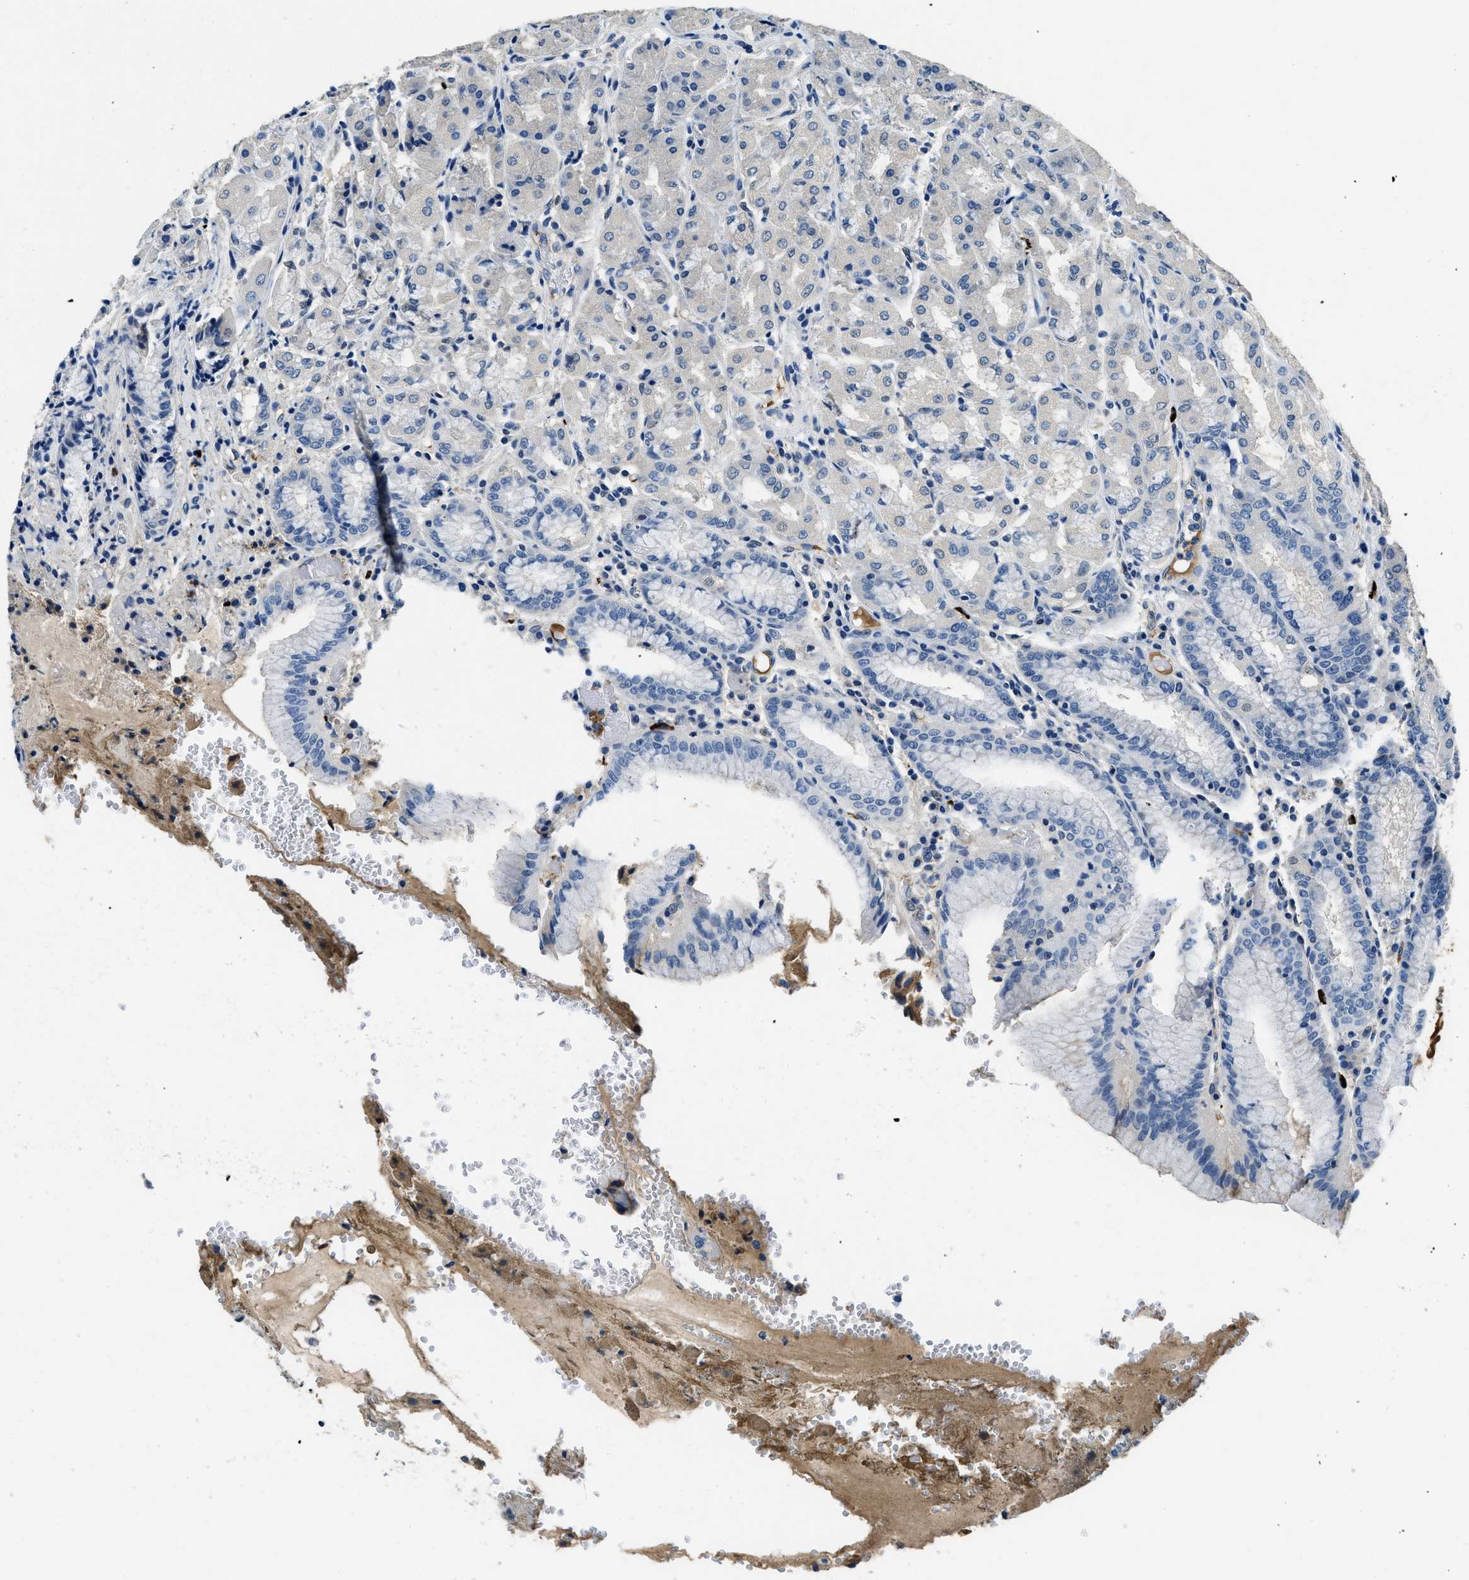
{"staining": {"intensity": "weak", "quantity": "<25%", "location": "cytoplasmic/membranous"}, "tissue": "stomach", "cell_type": "Glandular cells", "image_type": "normal", "snomed": [{"axis": "morphology", "description": "Normal tissue, NOS"}, {"axis": "topography", "description": "Stomach"}, {"axis": "topography", "description": "Stomach, lower"}], "caption": "An image of human stomach is negative for staining in glandular cells. The staining was performed using DAB (3,3'-diaminobenzidine) to visualize the protein expression in brown, while the nuclei were stained in blue with hematoxylin (Magnification: 20x).", "gene": "TMEM186", "patient": {"sex": "female", "age": 56}}